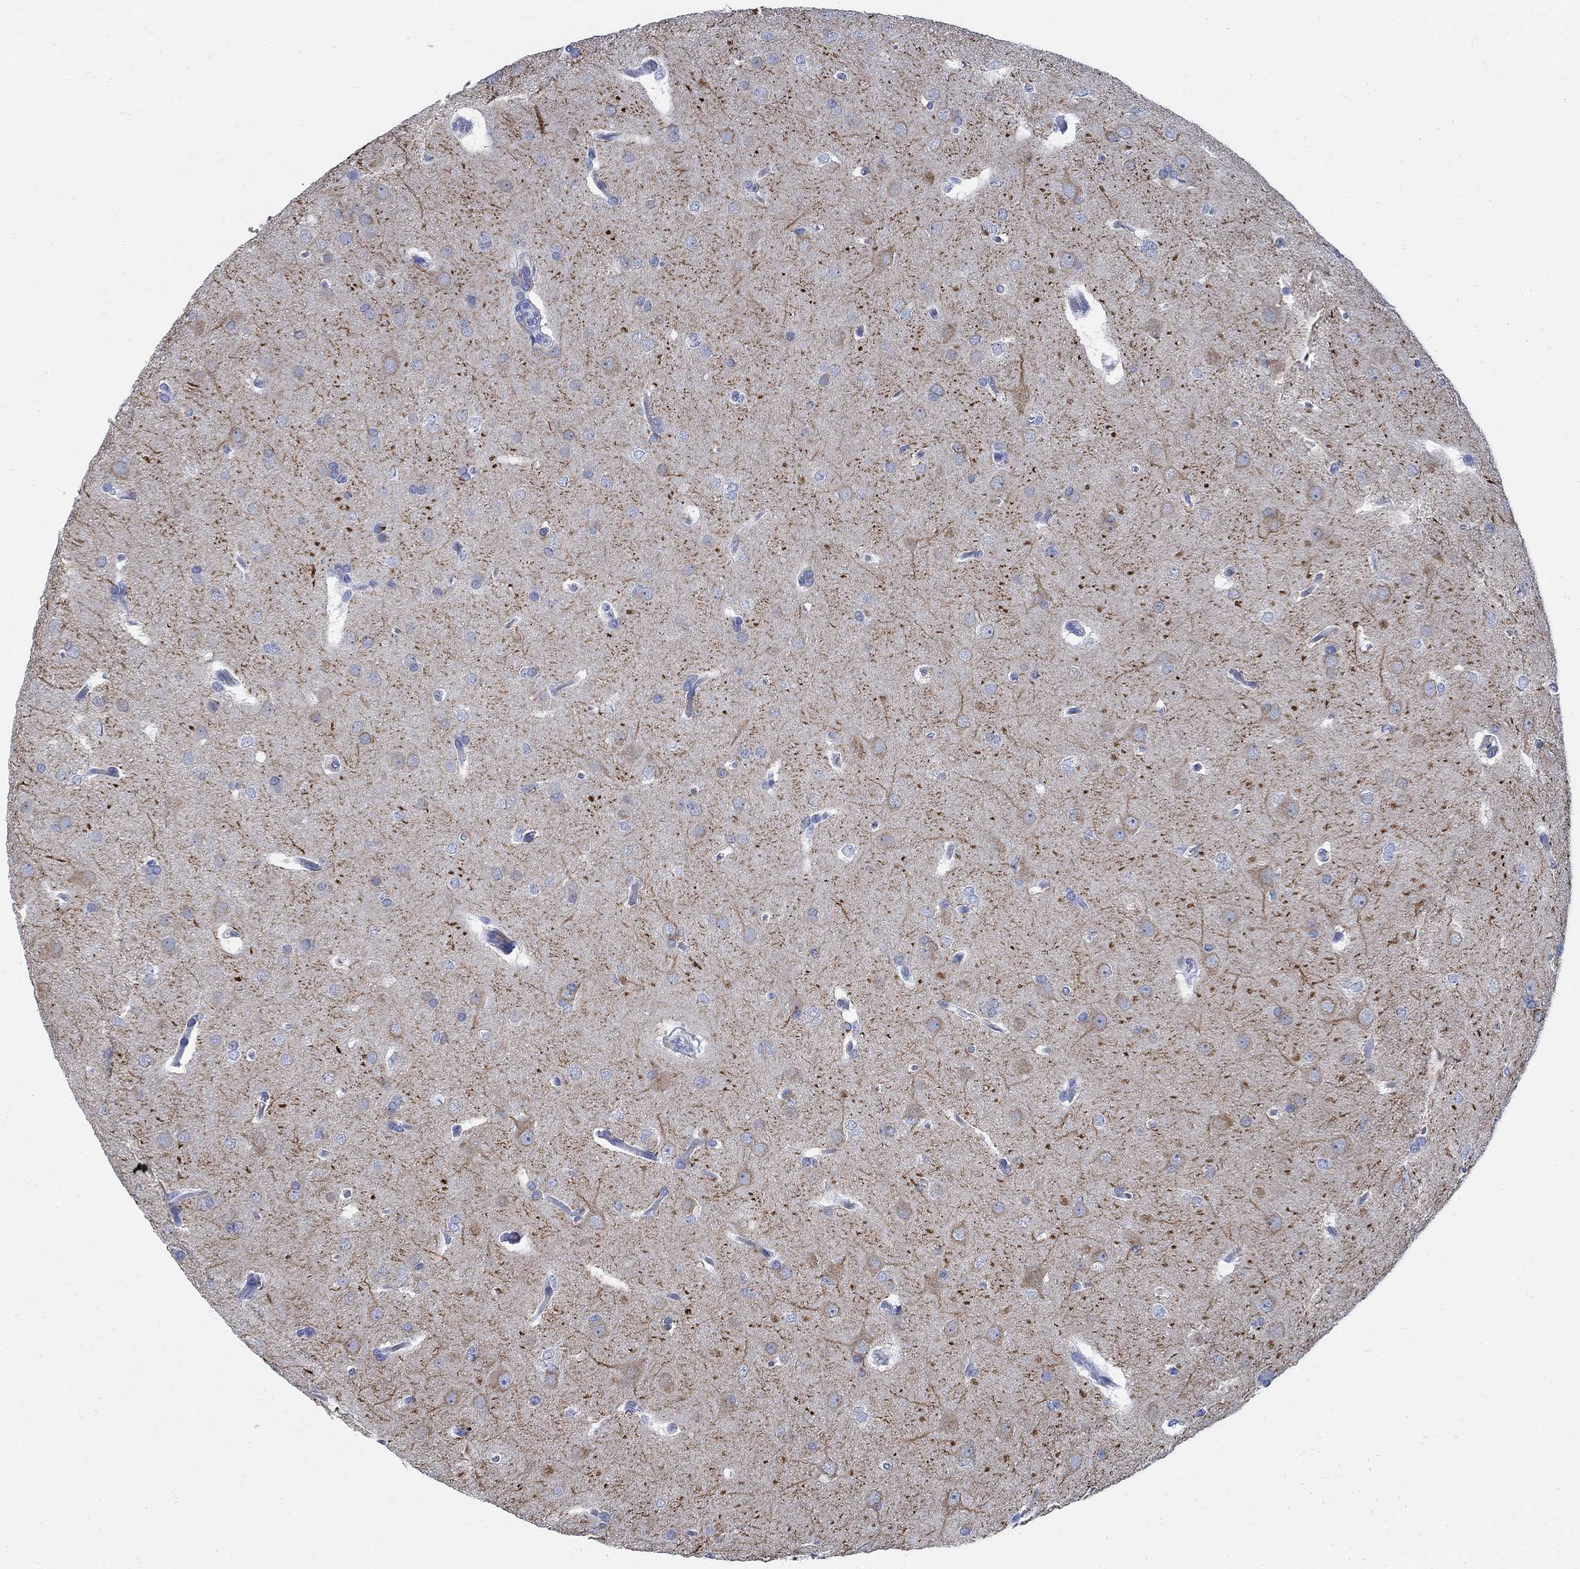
{"staining": {"intensity": "negative", "quantity": "none", "location": "none"}, "tissue": "glioma", "cell_type": "Tumor cells", "image_type": "cancer", "snomed": [{"axis": "morphology", "description": "Glioma, malignant, Low grade"}, {"axis": "topography", "description": "Brain"}], "caption": "There is no significant positivity in tumor cells of malignant glioma (low-grade).", "gene": "CAMK2N1", "patient": {"sex": "female", "age": 32}}